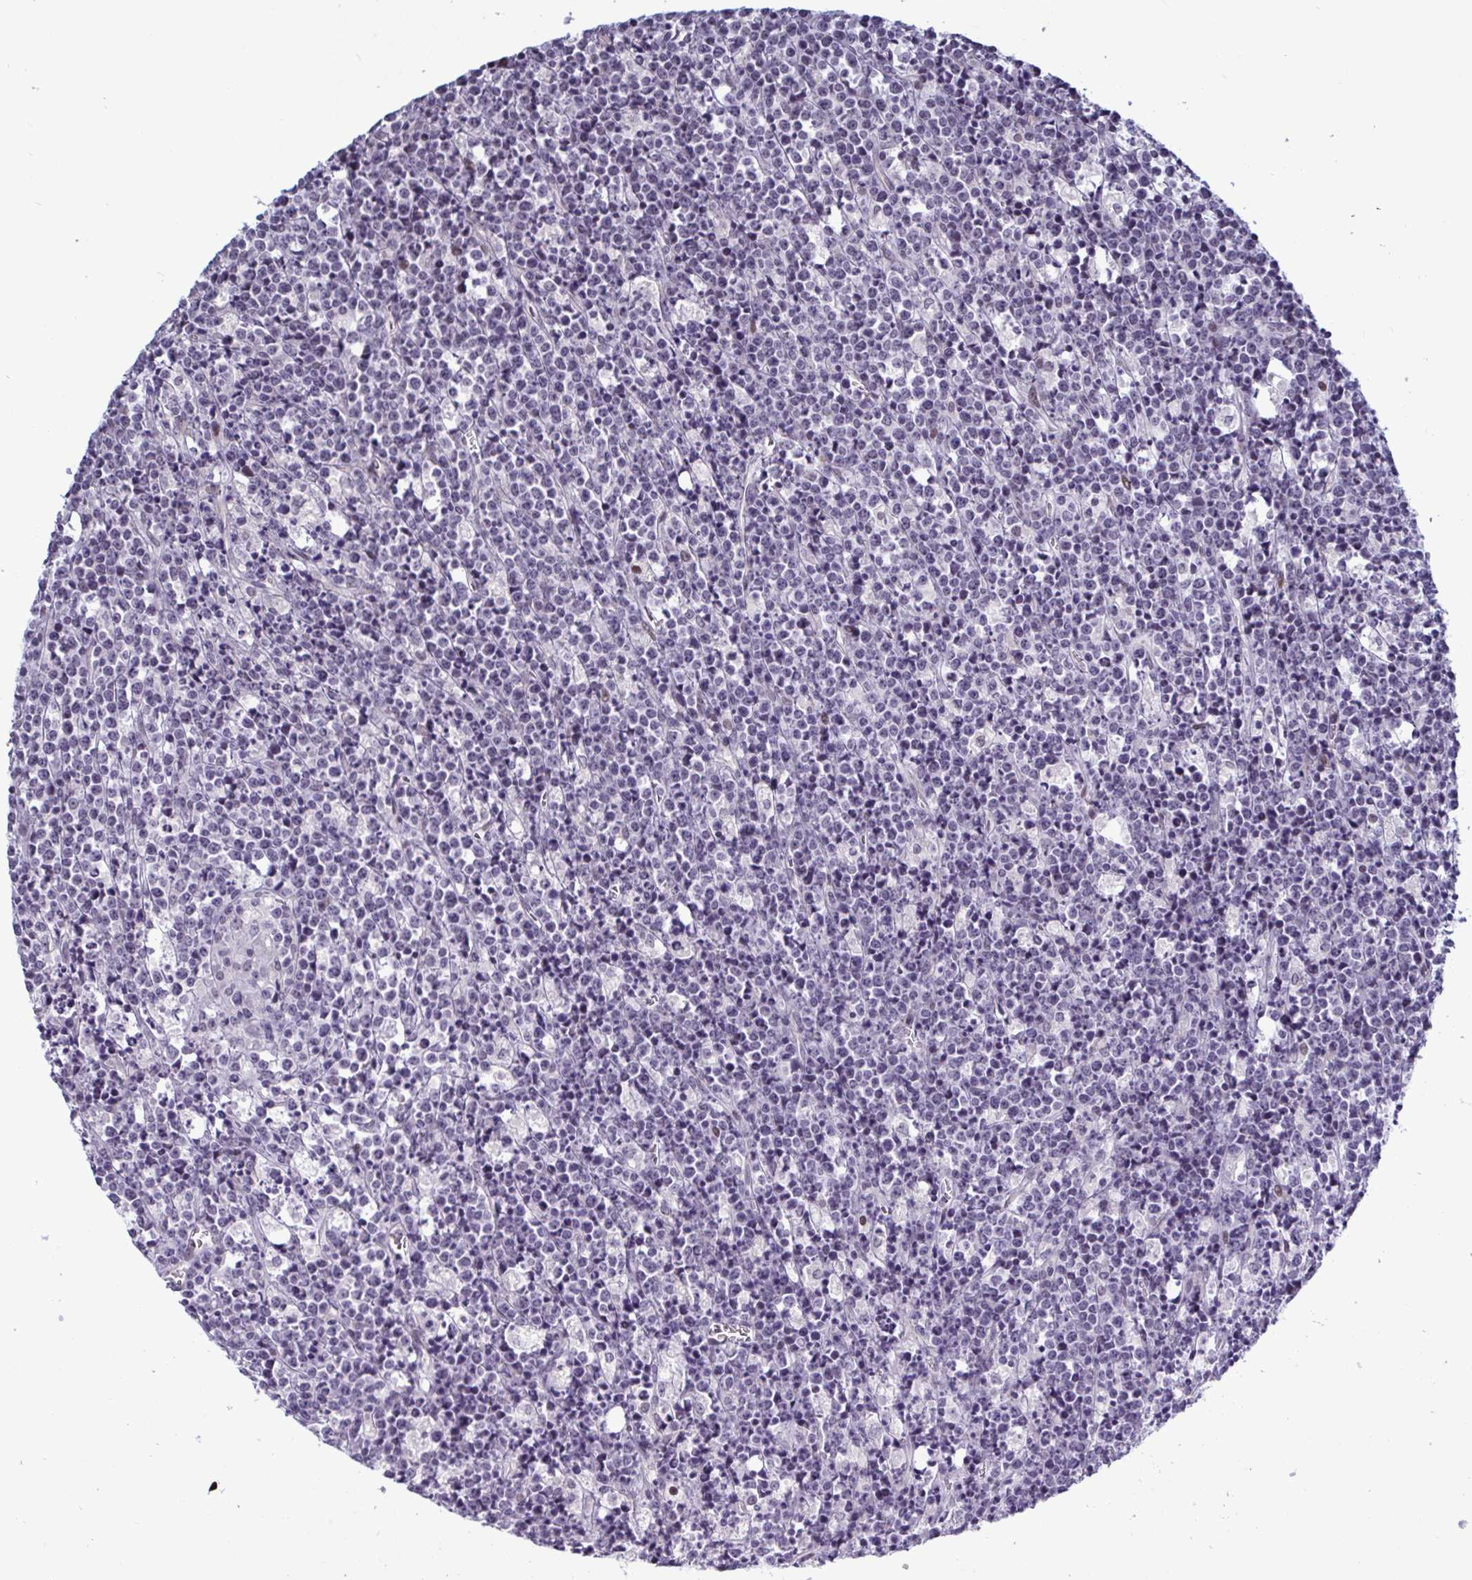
{"staining": {"intensity": "negative", "quantity": "none", "location": "none"}, "tissue": "lymphoma", "cell_type": "Tumor cells", "image_type": "cancer", "snomed": [{"axis": "morphology", "description": "Malignant lymphoma, non-Hodgkin's type, High grade"}, {"axis": "topography", "description": "Ovary"}], "caption": "A photomicrograph of lymphoma stained for a protein displays no brown staining in tumor cells.", "gene": "TCEAL8", "patient": {"sex": "female", "age": 56}}